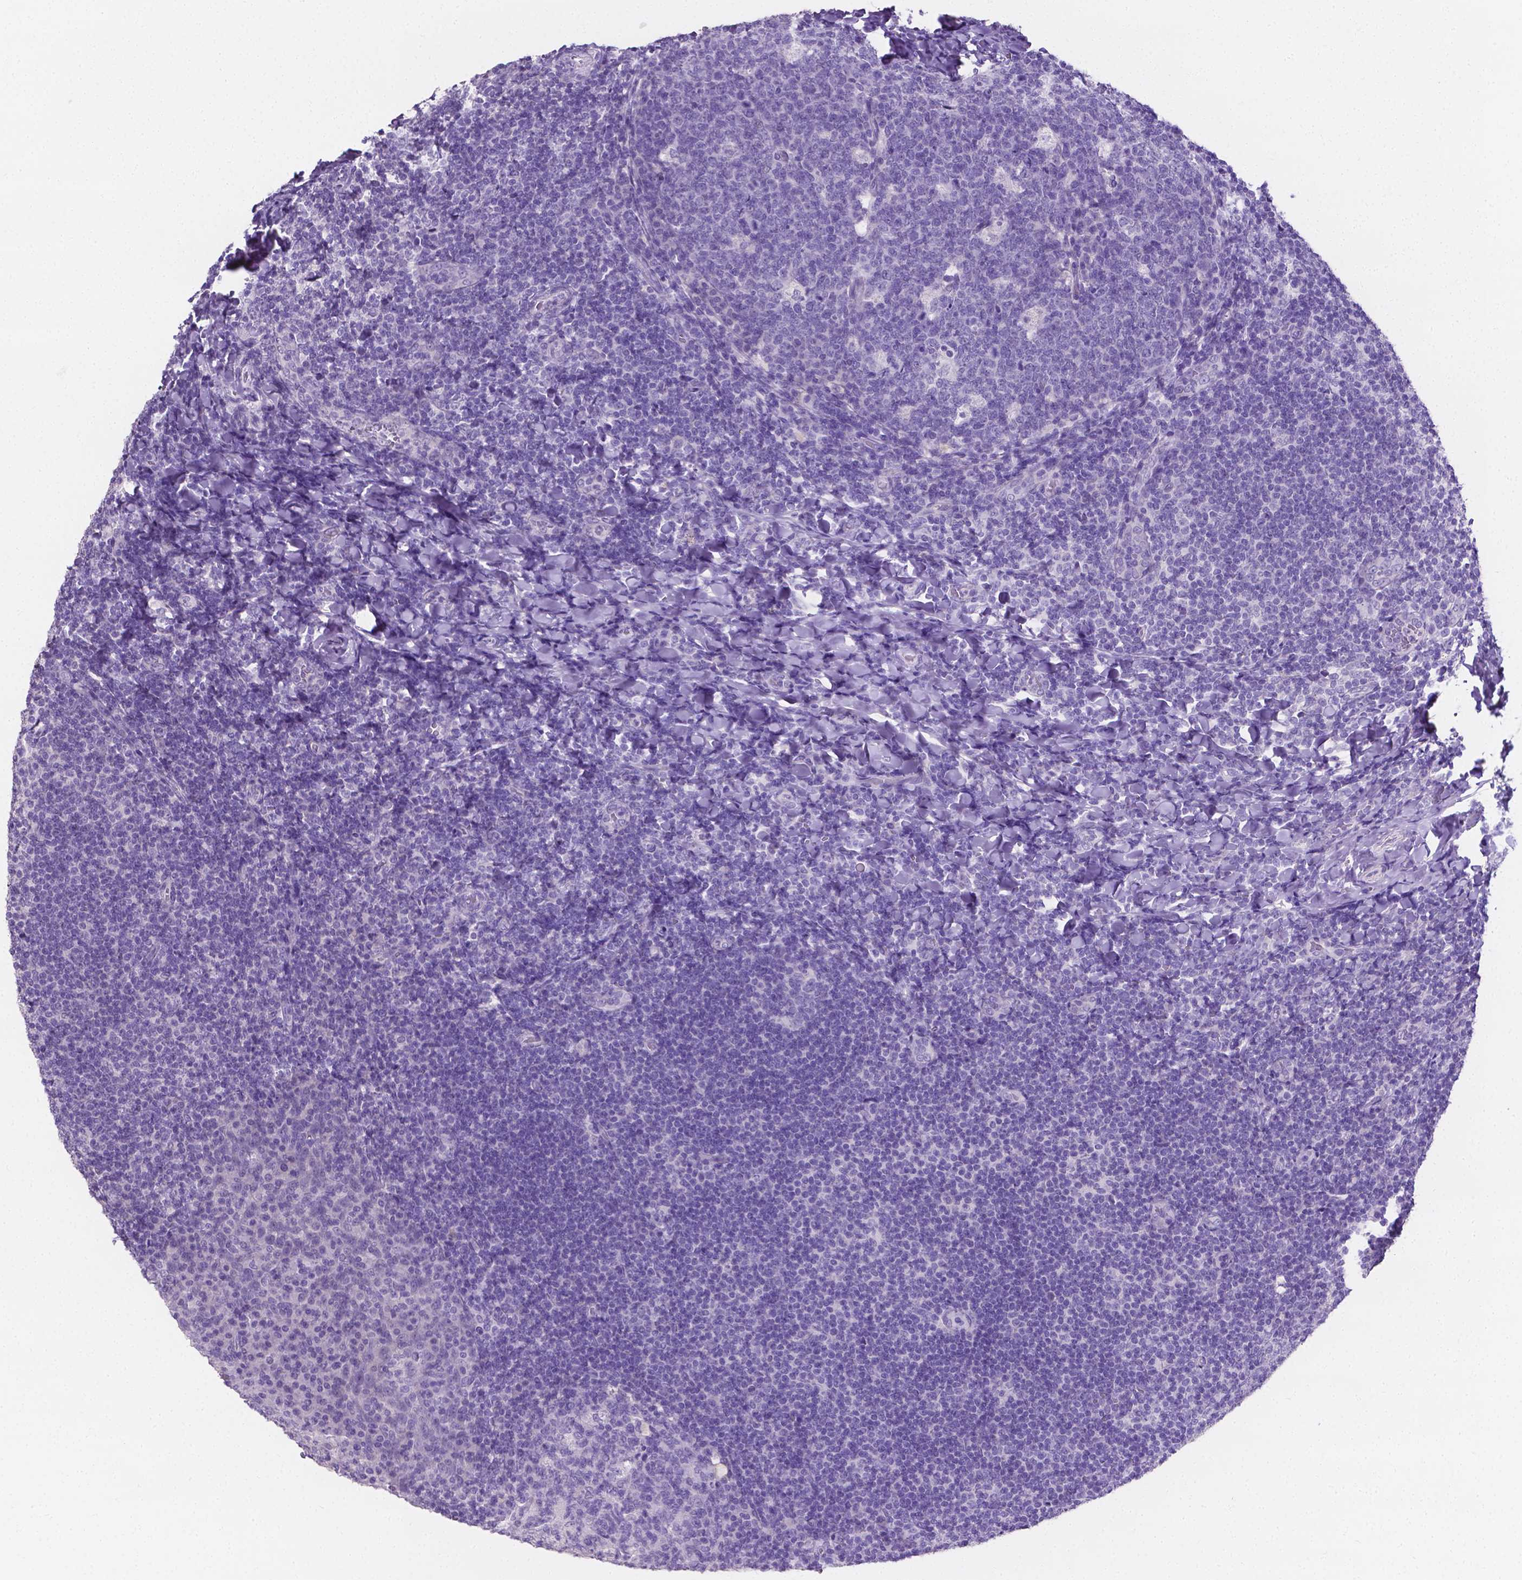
{"staining": {"intensity": "negative", "quantity": "none", "location": "none"}, "tissue": "tonsil", "cell_type": "Germinal center cells", "image_type": "normal", "snomed": [{"axis": "morphology", "description": "Normal tissue, NOS"}, {"axis": "topography", "description": "Tonsil"}], "caption": "DAB (3,3'-diaminobenzidine) immunohistochemical staining of normal tonsil shows no significant positivity in germinal center cells.", "gene": "SLC22A2", "patient": {"sex": "male", "age": 17}}